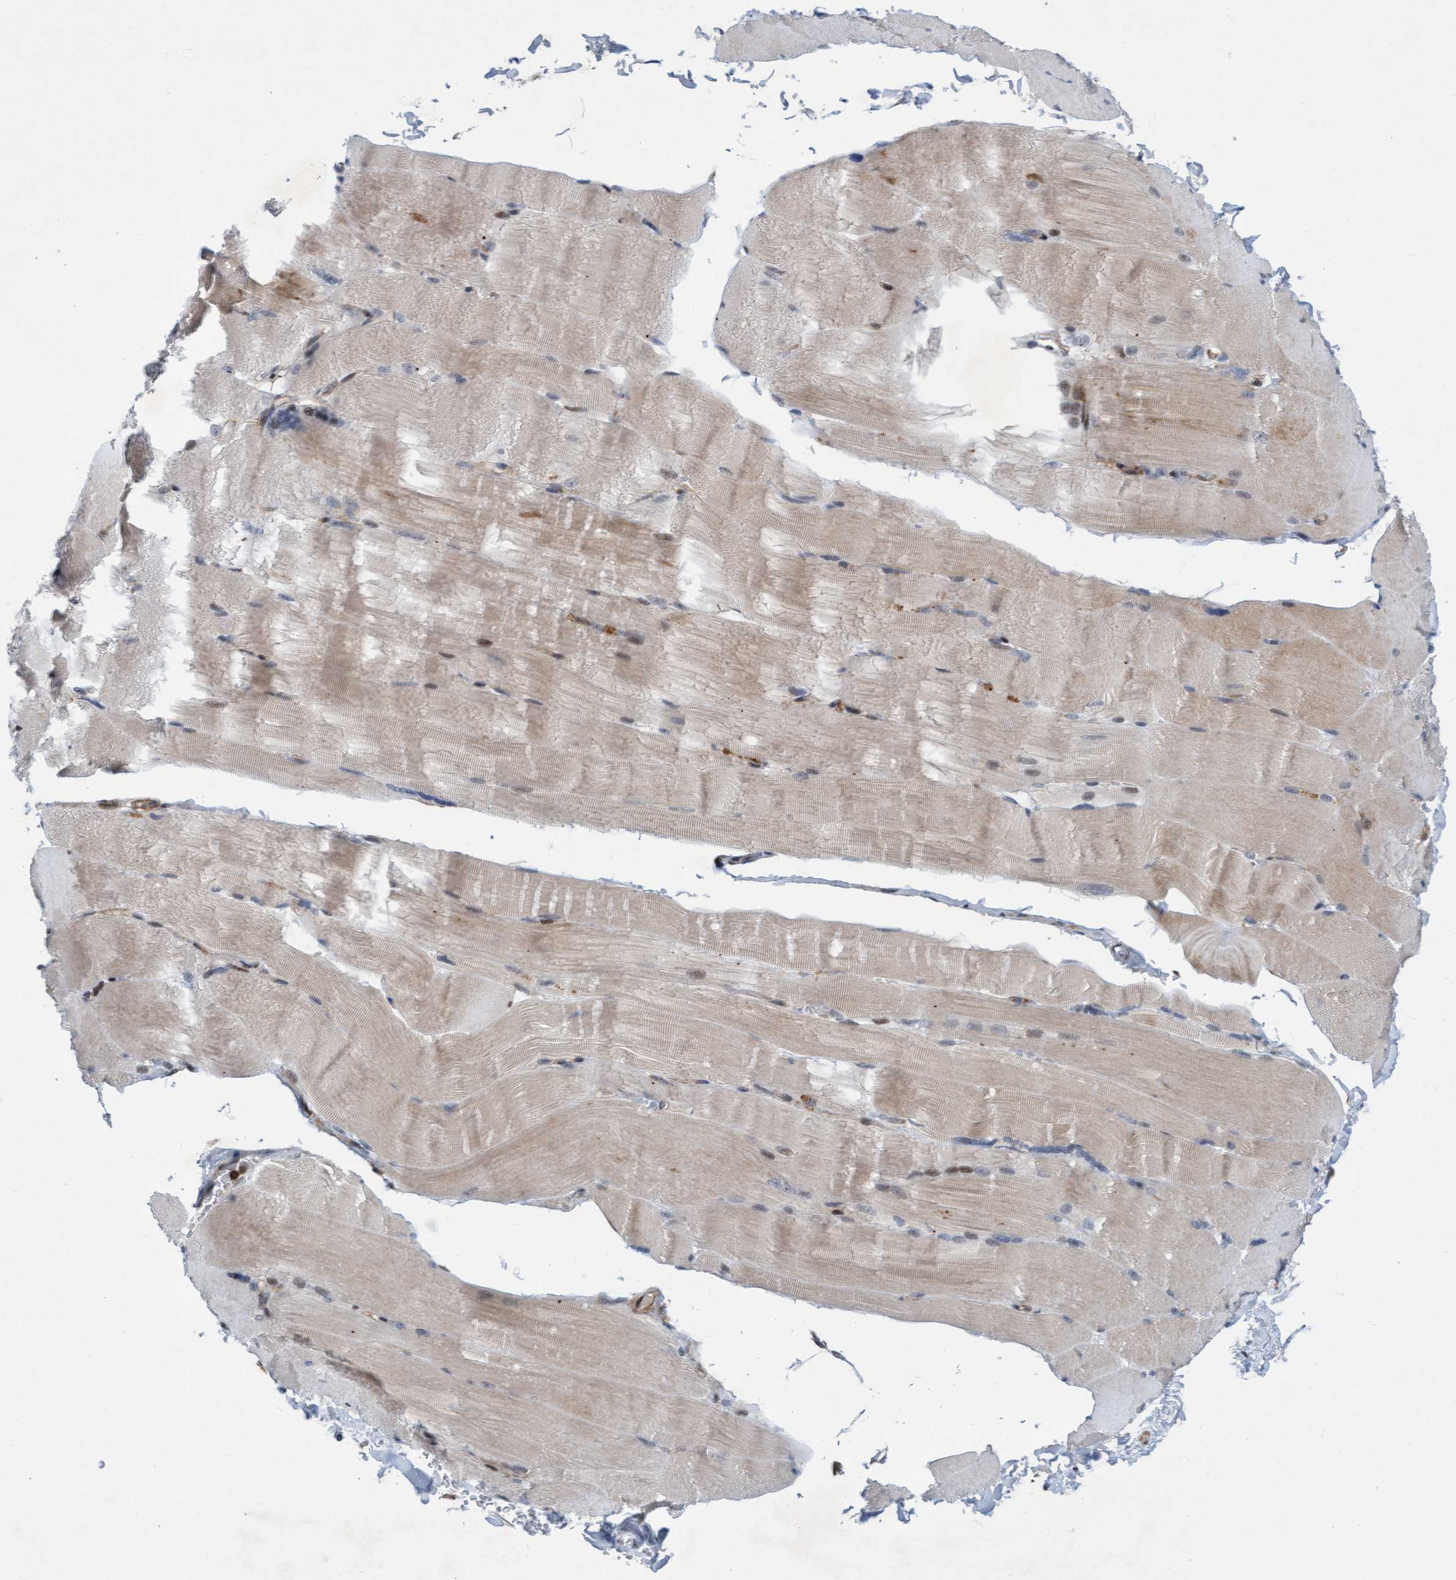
{"staining": {"intensity": "weak", "quantity": ">75%", "location": "cytoplasmic/membranous"}, "tissue": "skeletal muscle", "cell_type": "Myocytes", "image_type": "normal", "snomed": [{"axis": "morphology", "description": "Normal tissue, NOS"}, {"axis": "topography", "description": "Skin"}, {"axis": "topography", "description": "Skeletal muscle"}], "caption": "Weak cytoplasmic/membranous protein staining is seen in about >75% of myocytes in skeletal muscle. (Stains: DAB (3,3'-diaminobenzidine) in brown, nuclei in blue, Microscopy: brightfield microscopy at high magnification).", "gene": "RAP1GAP2", "patient": {"sex": "male", "age": 83}}